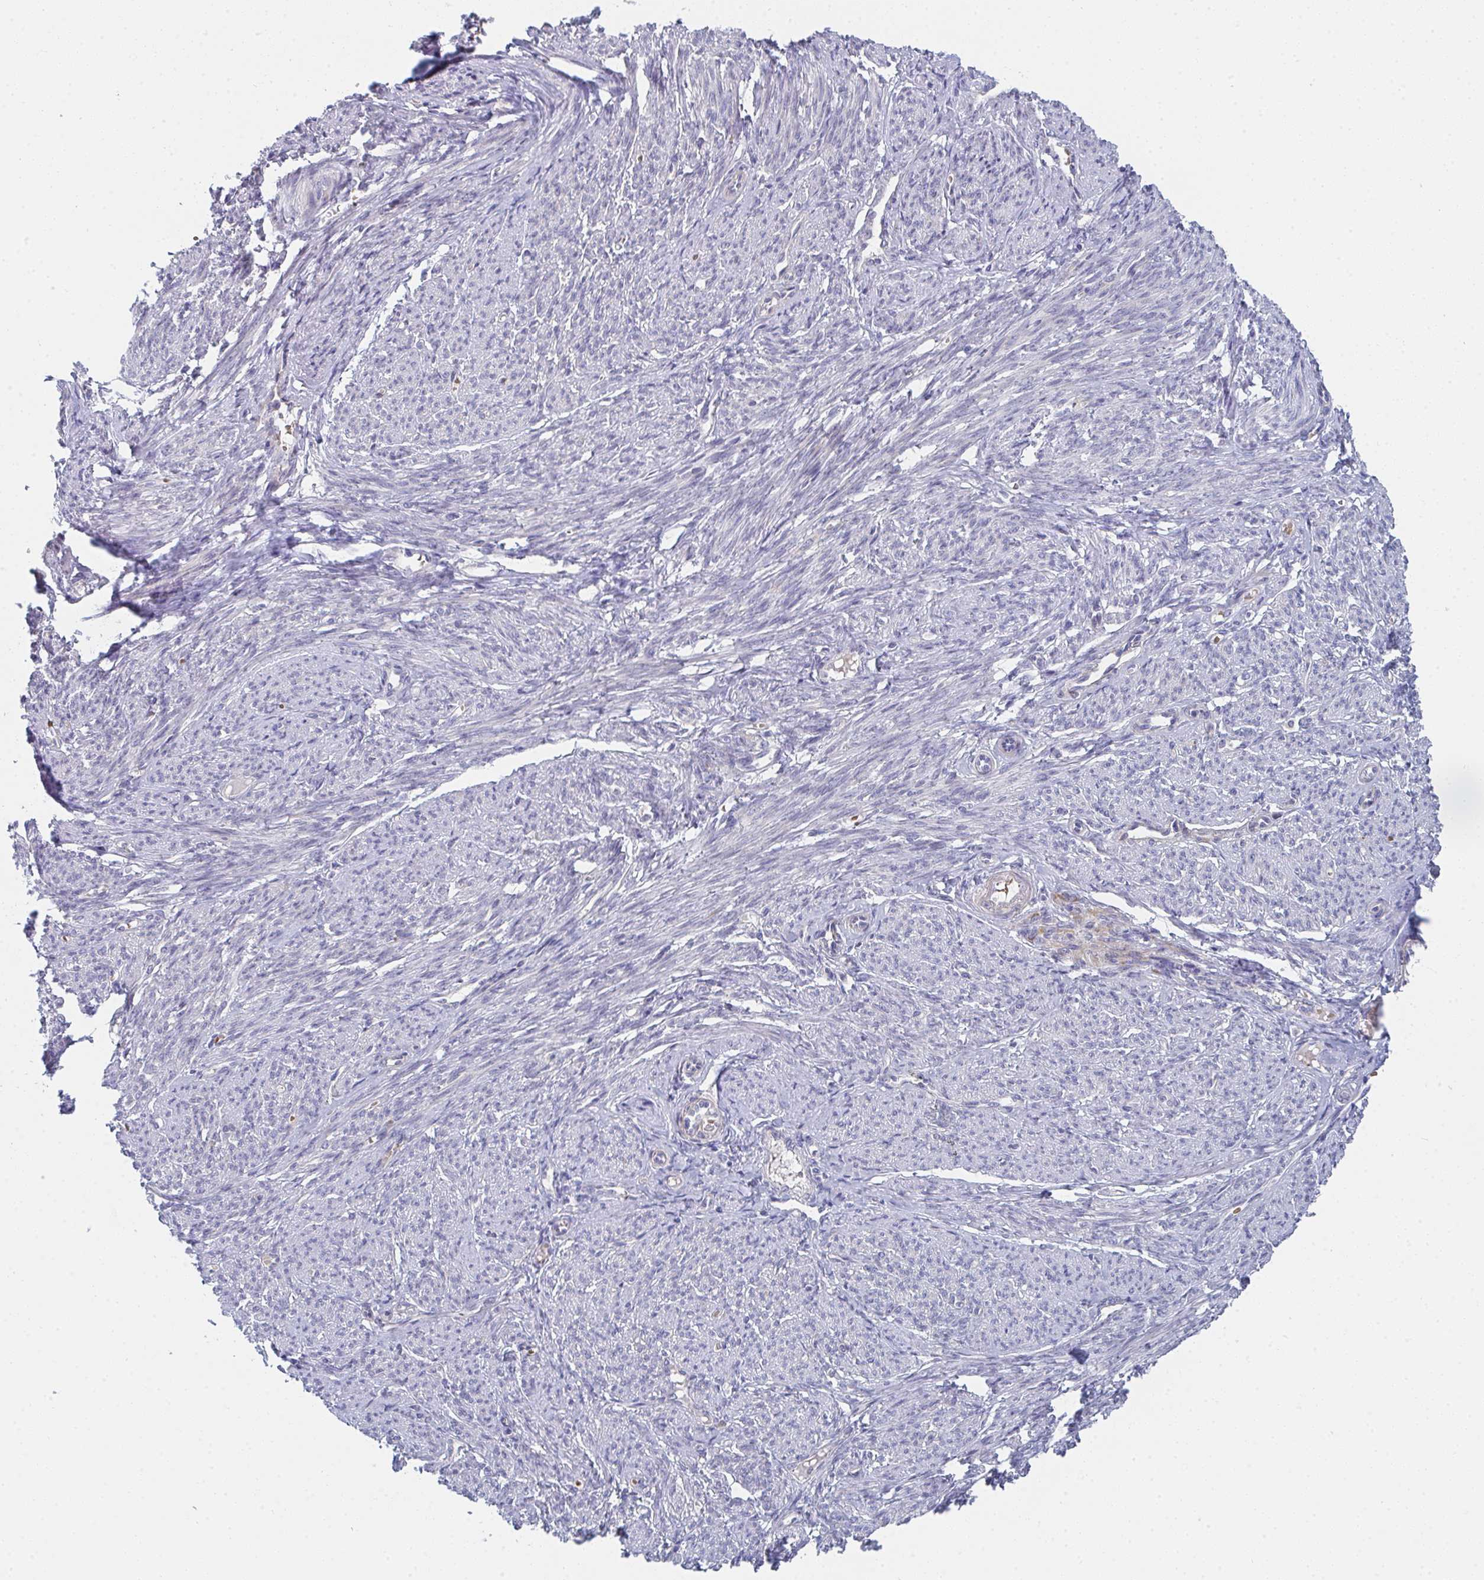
{"staining": {"intensity": "moderate", "quantity": "<25%", "location": "cytoplasmic/membranous"}, "tissue": "smooth muscle", "cell_type": "Smooth muscle cells", "image_type": "normal", "snomed": [{"axis": "morphology", "description": "Normal tissue, NOS"}, {"axis": "topography", "description": "Smooth muscle"}], "caption": "Immunohistochemical staining of benign smooth muscle displays low levels of moderate cytoplasmic/membranous staining in approximately <25% of smooth muscle cells. The staining was performed using DAB (3,3'-diaminobenzidine) to visualize the protein expression in brown, while the nuclei were stained in blue with hematoxylin (Magnification: 20x).", "gene": "VWDE", "patient": {"sex": "female", "age": 65}}